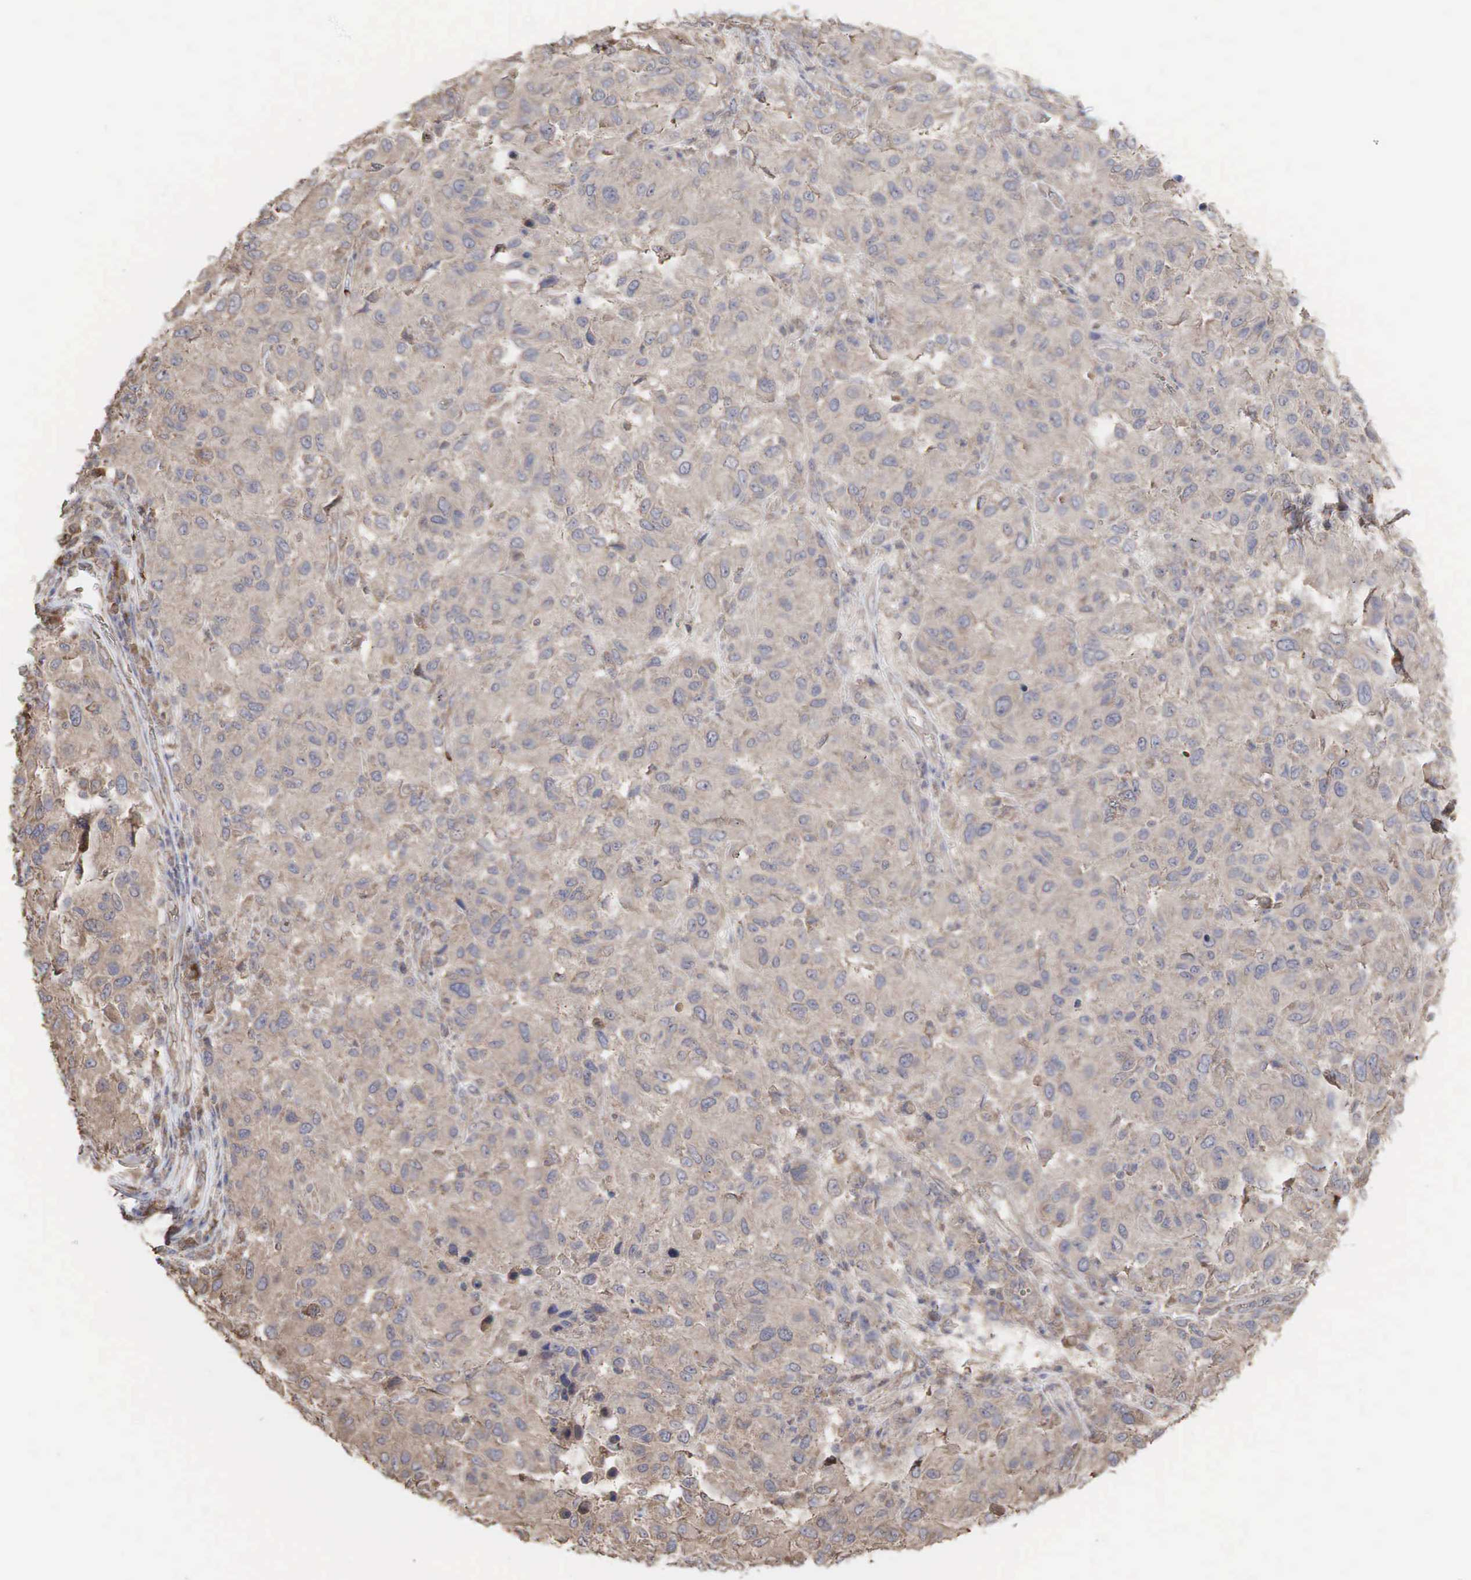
{"staining": {"intensity": "weak", "quantity": ">75%", "location": "cytoplasmic/membranous"}, "tissue": "melanoma", "cell_type": "Tumor cells", "image_type": "cancer", "snomed": [{"axis": "morphology", "description": "Malignant melanoma, NOS"}, {"axis": "topography", "description": "Skin"}], "caption": "Protein expression analysis of human malignant melanoma reveals weak cytoplasmic/membranous staining in approximately >75% of tumor cells. The staining was performed using DAB to visualize the protein expression in brown, while the nuclei were stained in blue with hematoxylin (Magnification: 20x).", "gene": "PABPC5", "patient": {"sex": "female", "age": 77}}